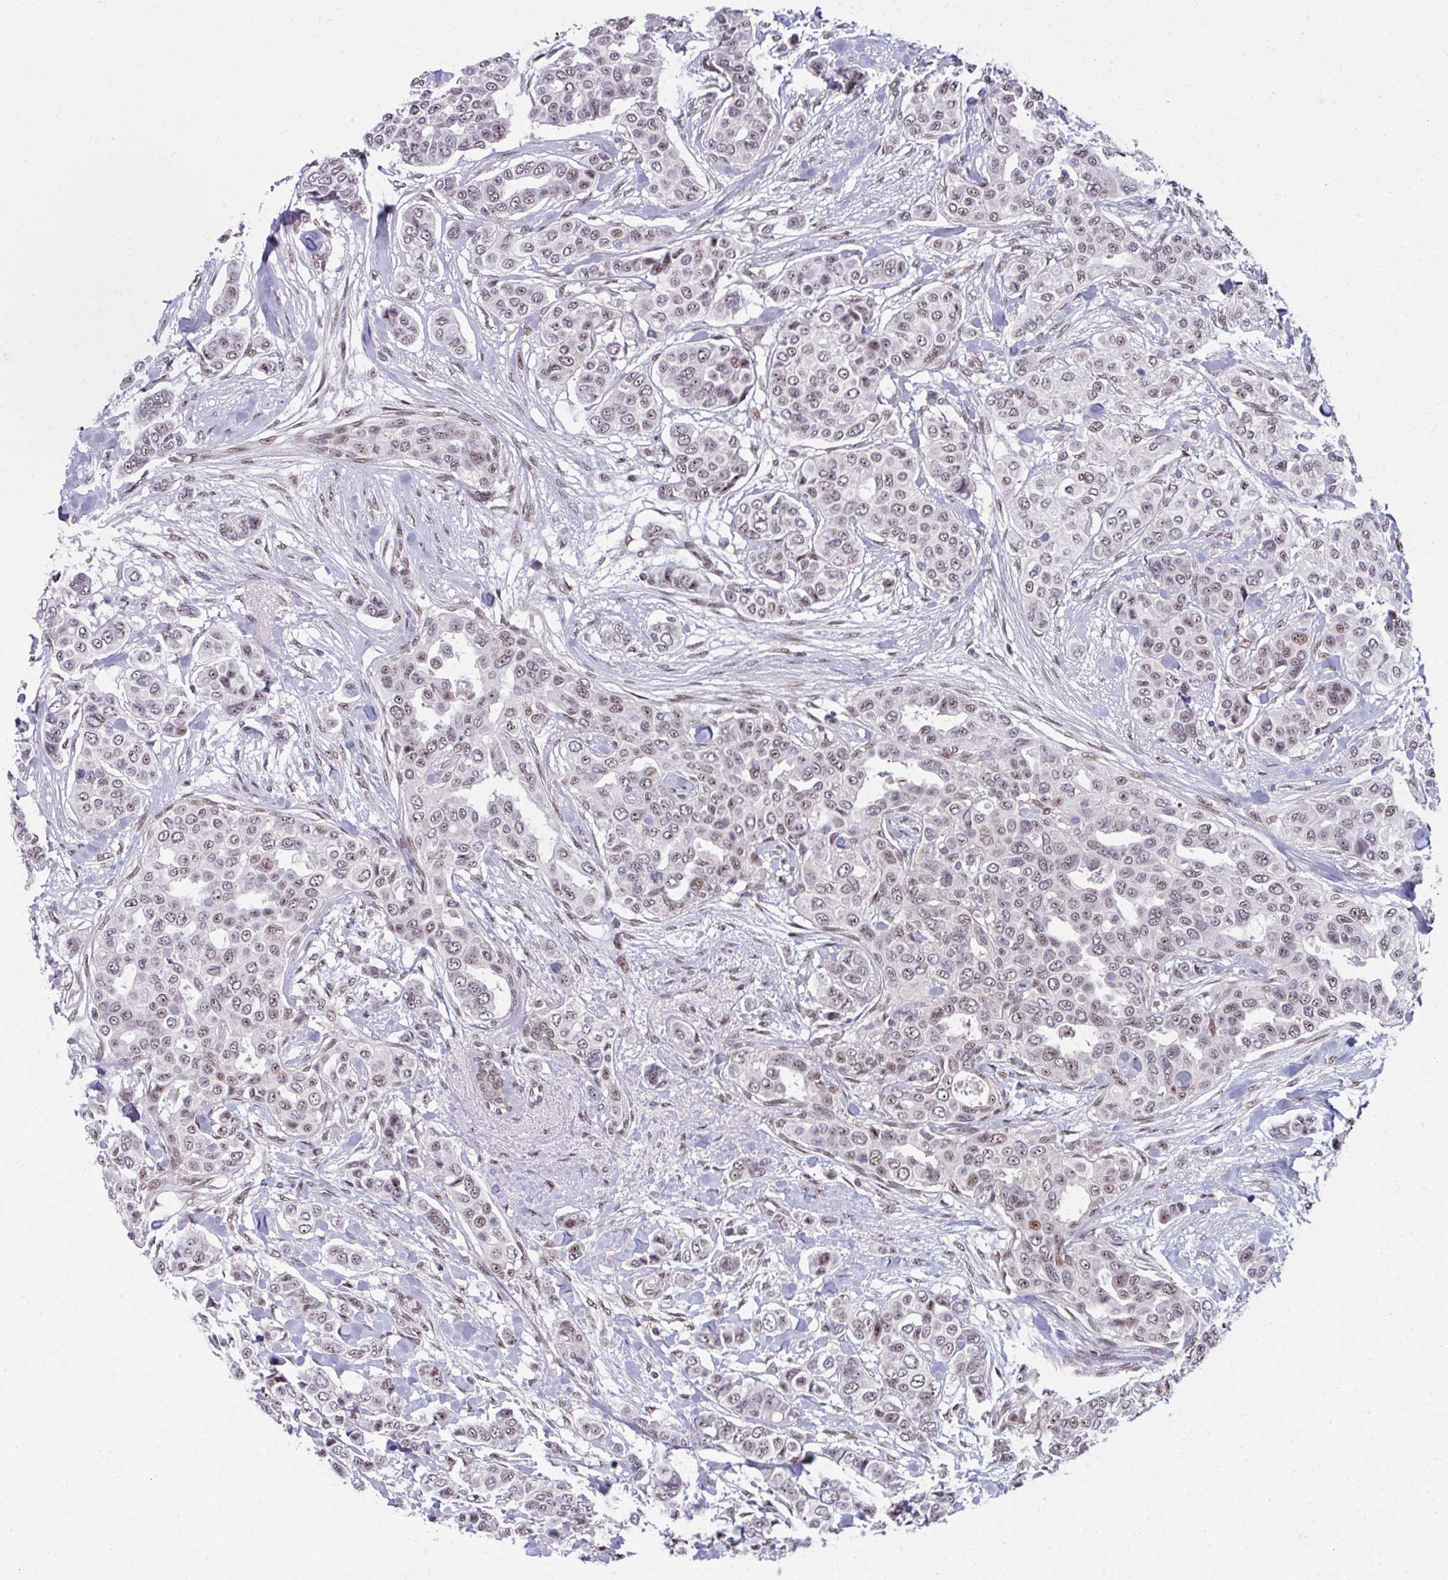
{"staining": {"intensity": "weak", "quantity": ">75%", "location": "nuclear"}, "tissue": "breast cancer", "cell_type": "Tumor cells", "image_type": "cancer", "snomed": [{"axis": "morphology", "description": "Lobular carcinoma"}, {"axis": "topography", "description": "Breast"}], "caption": "Protein staining of breast lobular carcinoma tissue demonstrates weak nuclear positivity in approximately >75% of tumor cells.", "gene": "SETBP1", "patient": {"sex": "female", "age": 51}}